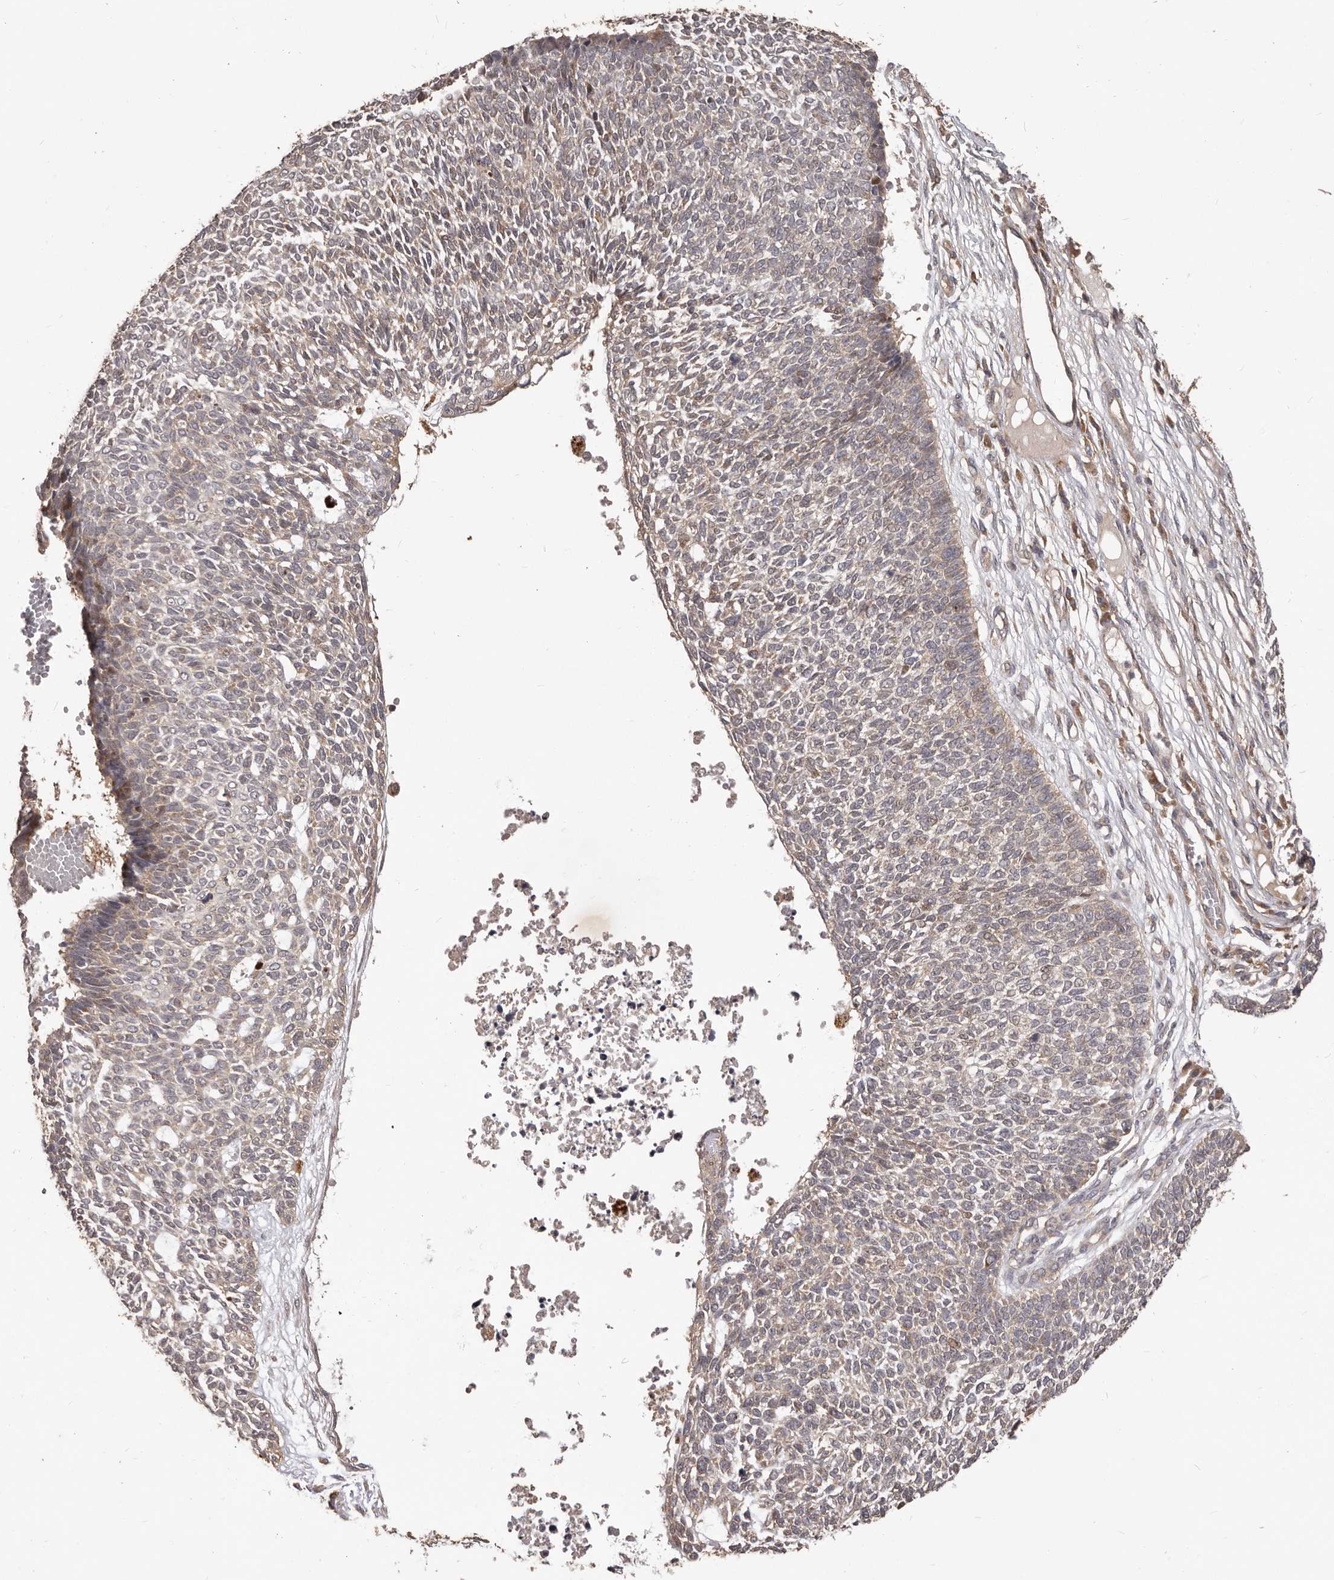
{"staining": {"intensity": "weak", "quantity": "<25%", "location": "cytoplasmic/membranous"}, "tissue": "skin cancer", "cell_type": "Tumor cells", "image_type": "cancer", "snomed": [{"axis": "morphology", "description": "Basal cell carcinoma"}, {"axis": "topography", "description": "Skin"}], "caption": "Tumor cells show no significant protein expression in skin basal cell carcinoma.", "gene": "MTO1", "patient": {"sex": "female", "age": 84}}